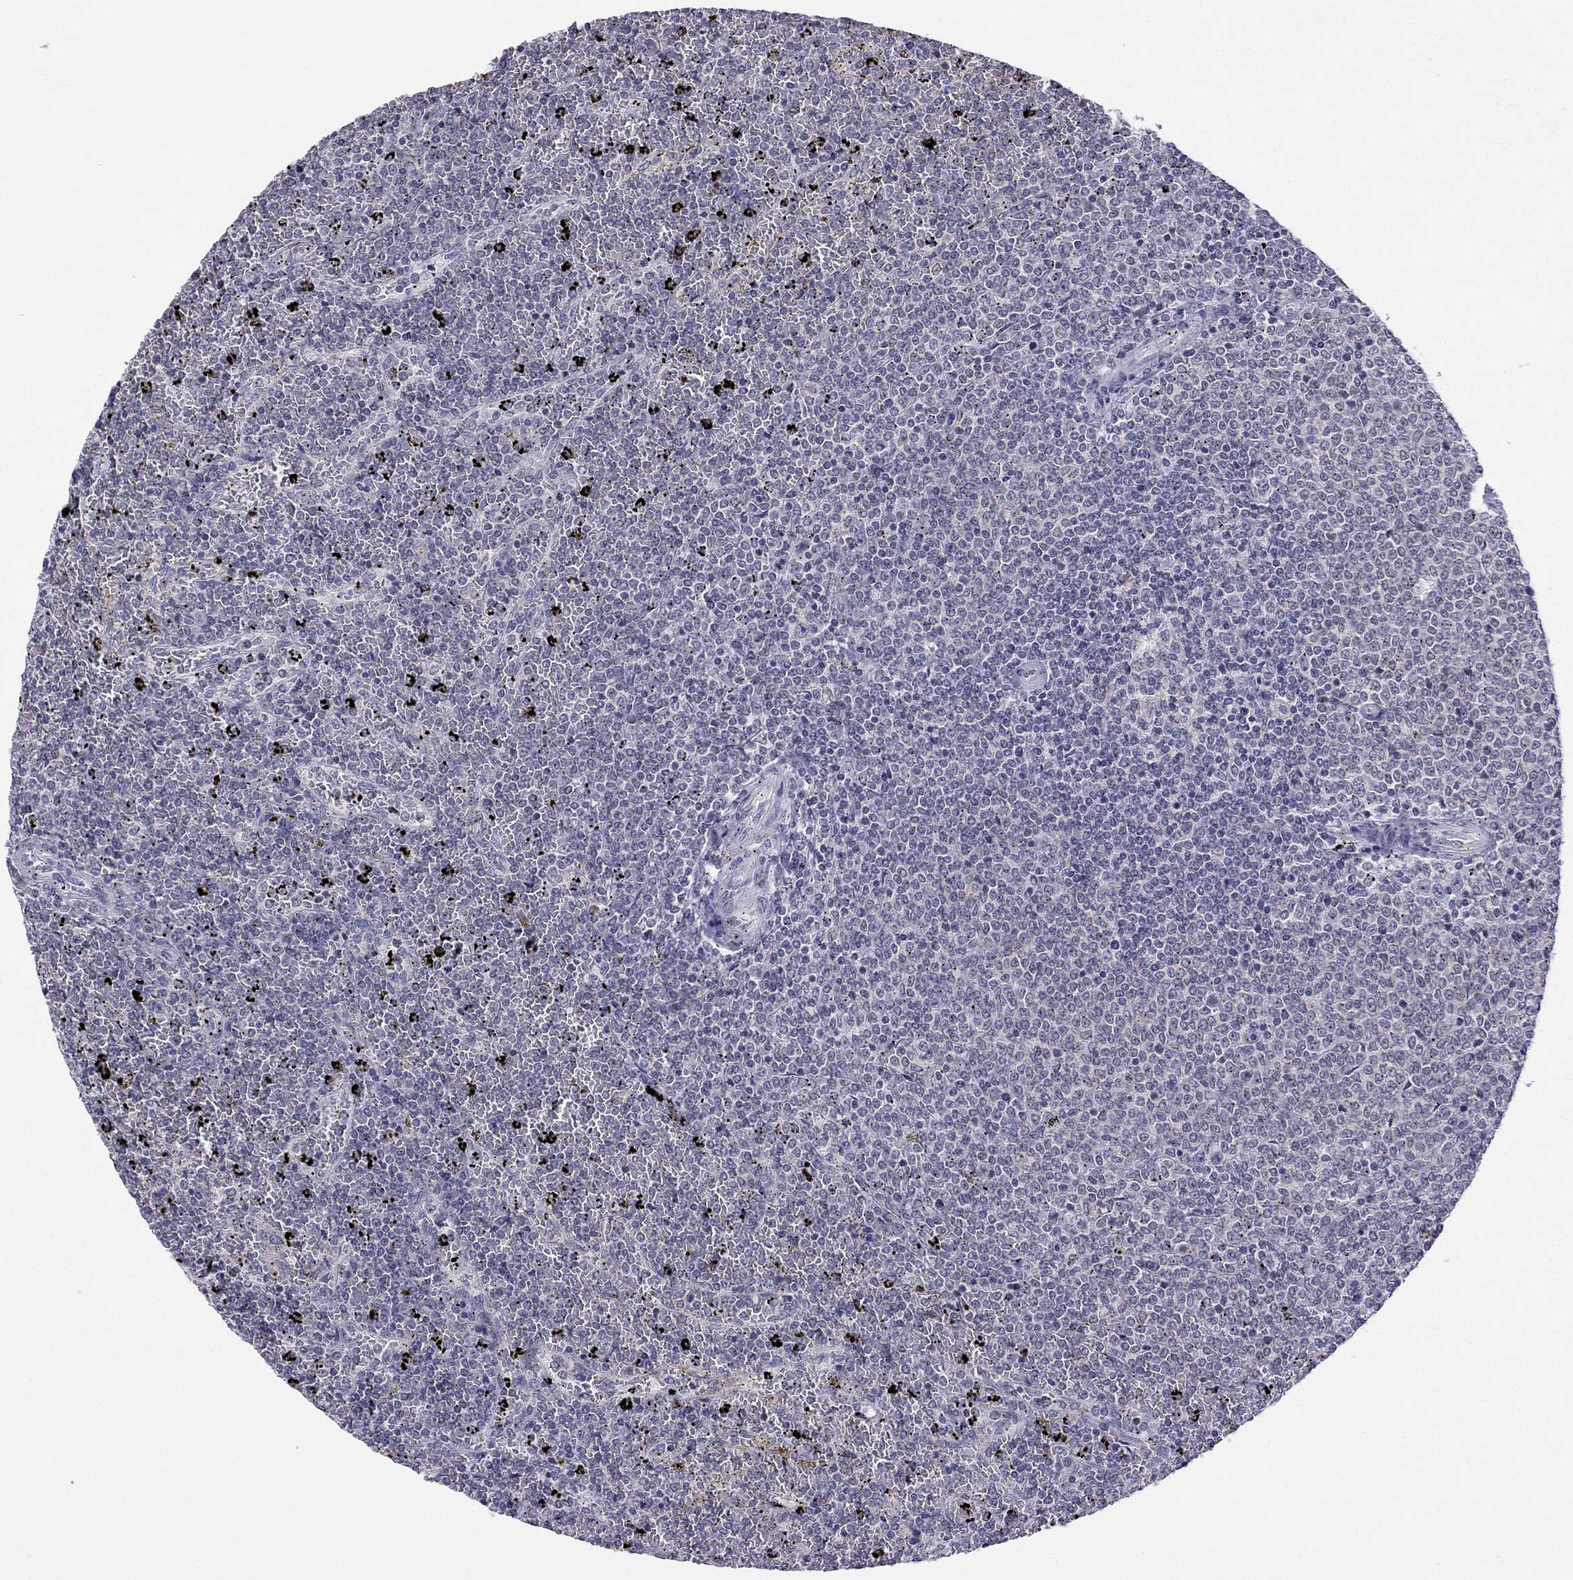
{"staining": {"intensity": "negative", "quantity": "none", "location": "none"}, "tissue": "lymphoma", "cell_type": "Tumor cells", "image_type": "cancer", "snomed": [{"axis": "morphology", "description": "Malignant lymphoma, non-Hodgkin's type, Low grade"}, {"axis": "topography", "description": "Spleen"}], "caption": "A high-resolution micrograph shows immunohistochemistry staining of low-grade malignant lymphoma, non-Hodgkin's type, which shows no significant staining in tumor cells.", "gene": "C5orf49", "patient": {"sex": "female", "age": 77}}